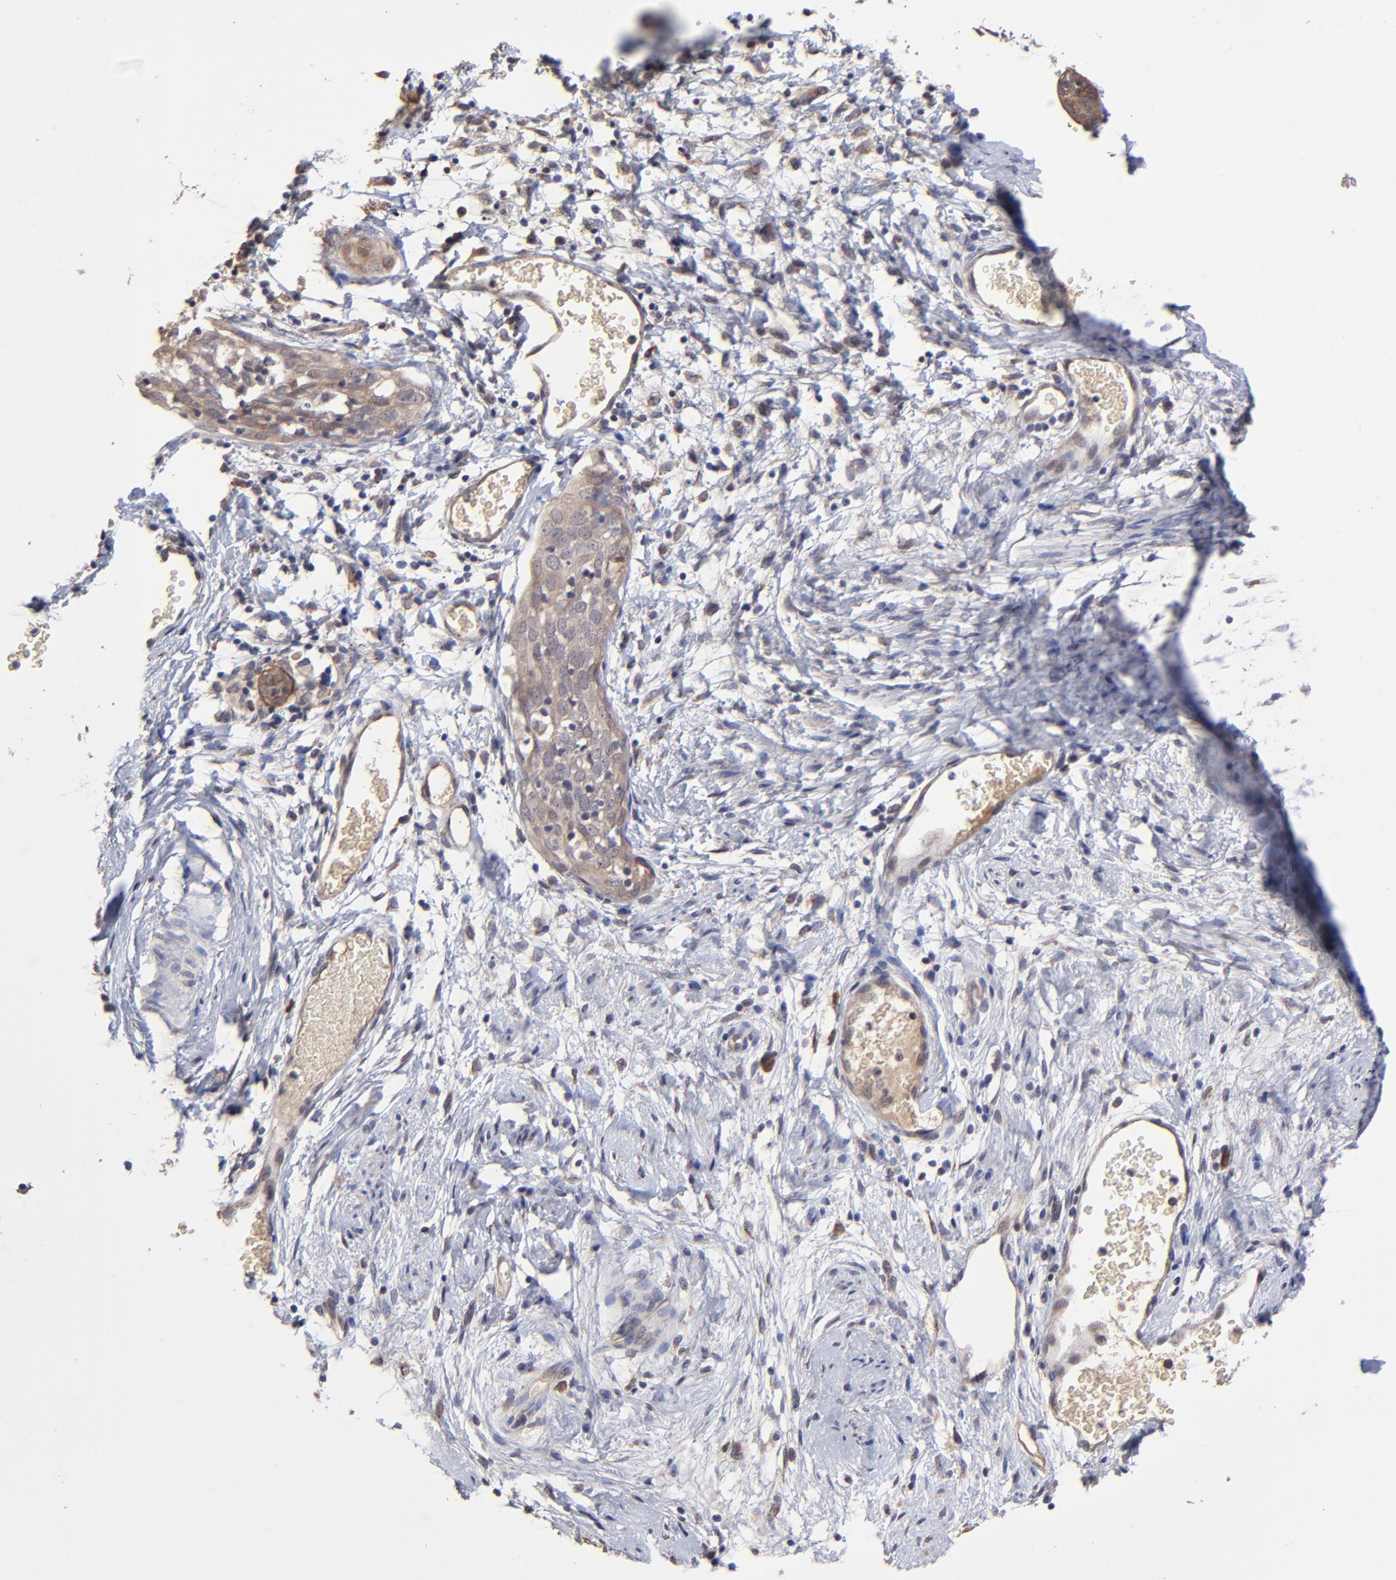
{"staining": {"intensity": "weak", "quantity": ">75%", "location": "cytoplasmic/membranous"}, "tissue": "cervical cancer", "cell_type": "Tumor cells", "image_type": "cancer", "snomed": [{"axis": "morphology", "description": "Normal tissue, NOS"}, {"axis": "morphology", "description": "Squamous cell carcinoma, NOS"}, {"axis": "topography", "description": "Cervix"}], "caption": "A low amount of weak cytoplasmic/membranous staining is seen in approximately >75% of tumor cells in cervical cancer (squamous cell carcinoma) tissue.", "gene": "CHL1", "patient": {"sex": "female", "age": 67}}